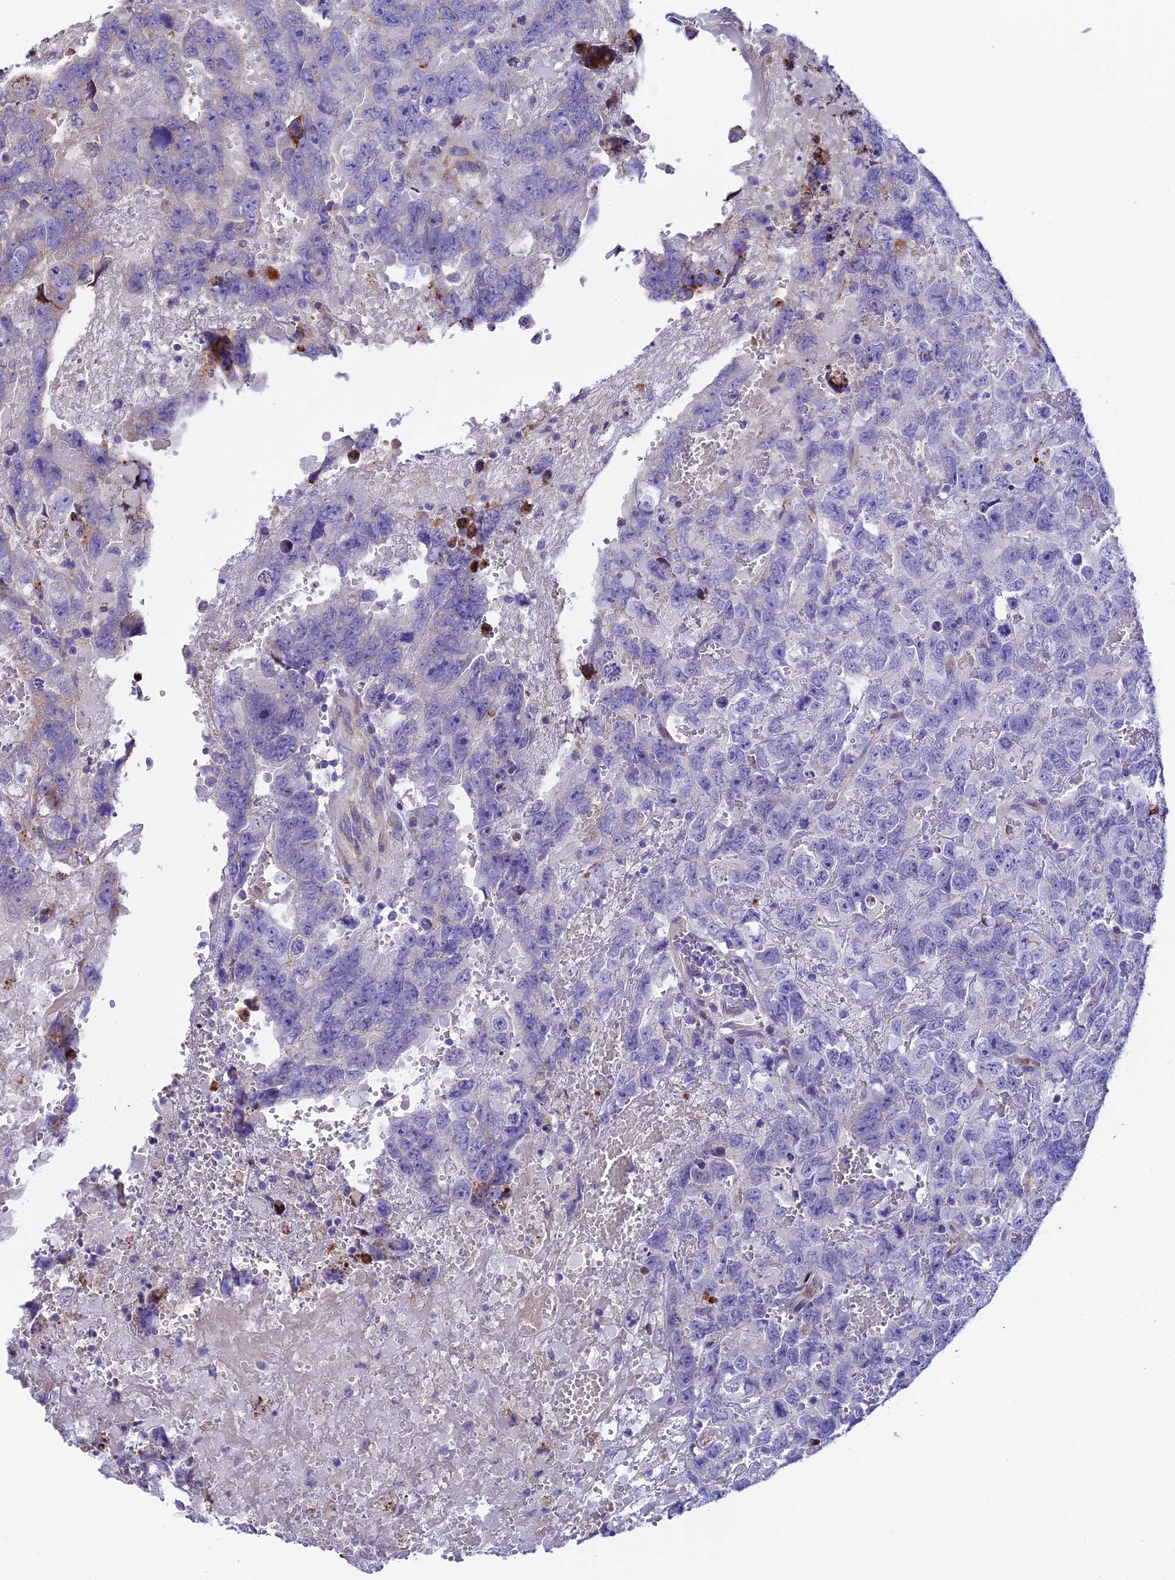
{"staining": {"intensity": "negative", "quantity": "none", "location": "none"}, "tissue": "testis cancer", "cell_type": "Tumor cells", "image_type": "cancer", "snomed": [{"axis": "morphology", "description": "Carcinoma, Embryonal, NOS"}, {"axis": "topography", "description": "Testis"}], "caption": "Immunohistochemistry histopathology image of human testis cancer stained for a protein (brown), which shows no expression in tumor cells. (DAB IHC, high magnification).", "gene": "MACIR", "patient": {"sex": "male", "age": 45}}